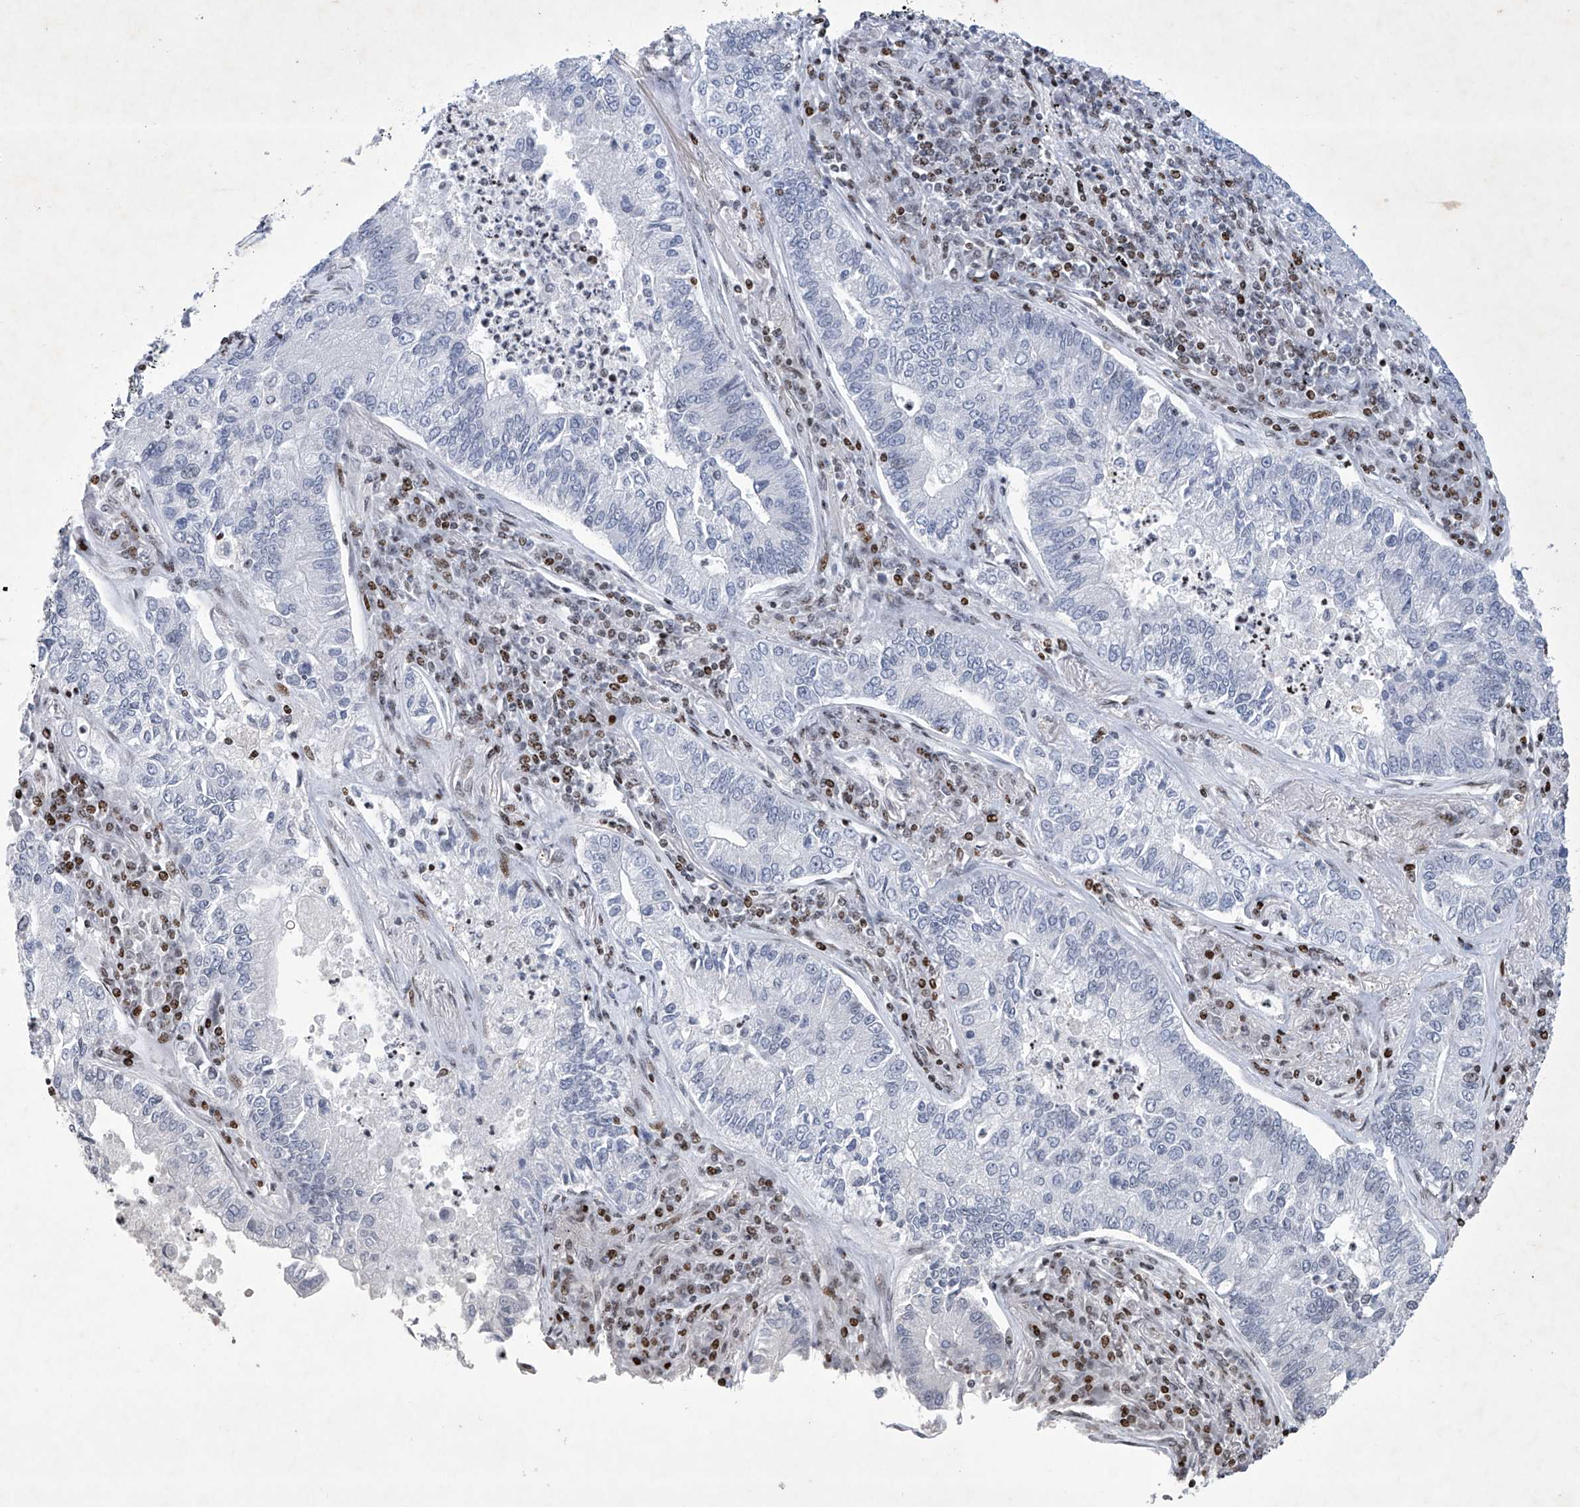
{"staining": {"intensity": "negative", "quantity": "none", "location": "none"}, "tissue": "lung cancer", "cell_type": "Tumor cells", "image_type": "cancer", "snomed": [{"axis": "morphology", "description": "Adenocarcinoma, NOS"}, {"axis": "topography", "description": "Lung"}], "caption": "Photomicrograph shows no protein positivity in tumor cells of lung cancer (adenocarcinoma) tissue.", "gene": "RFX7", "patient": {"sex": "male", "age": 49}}